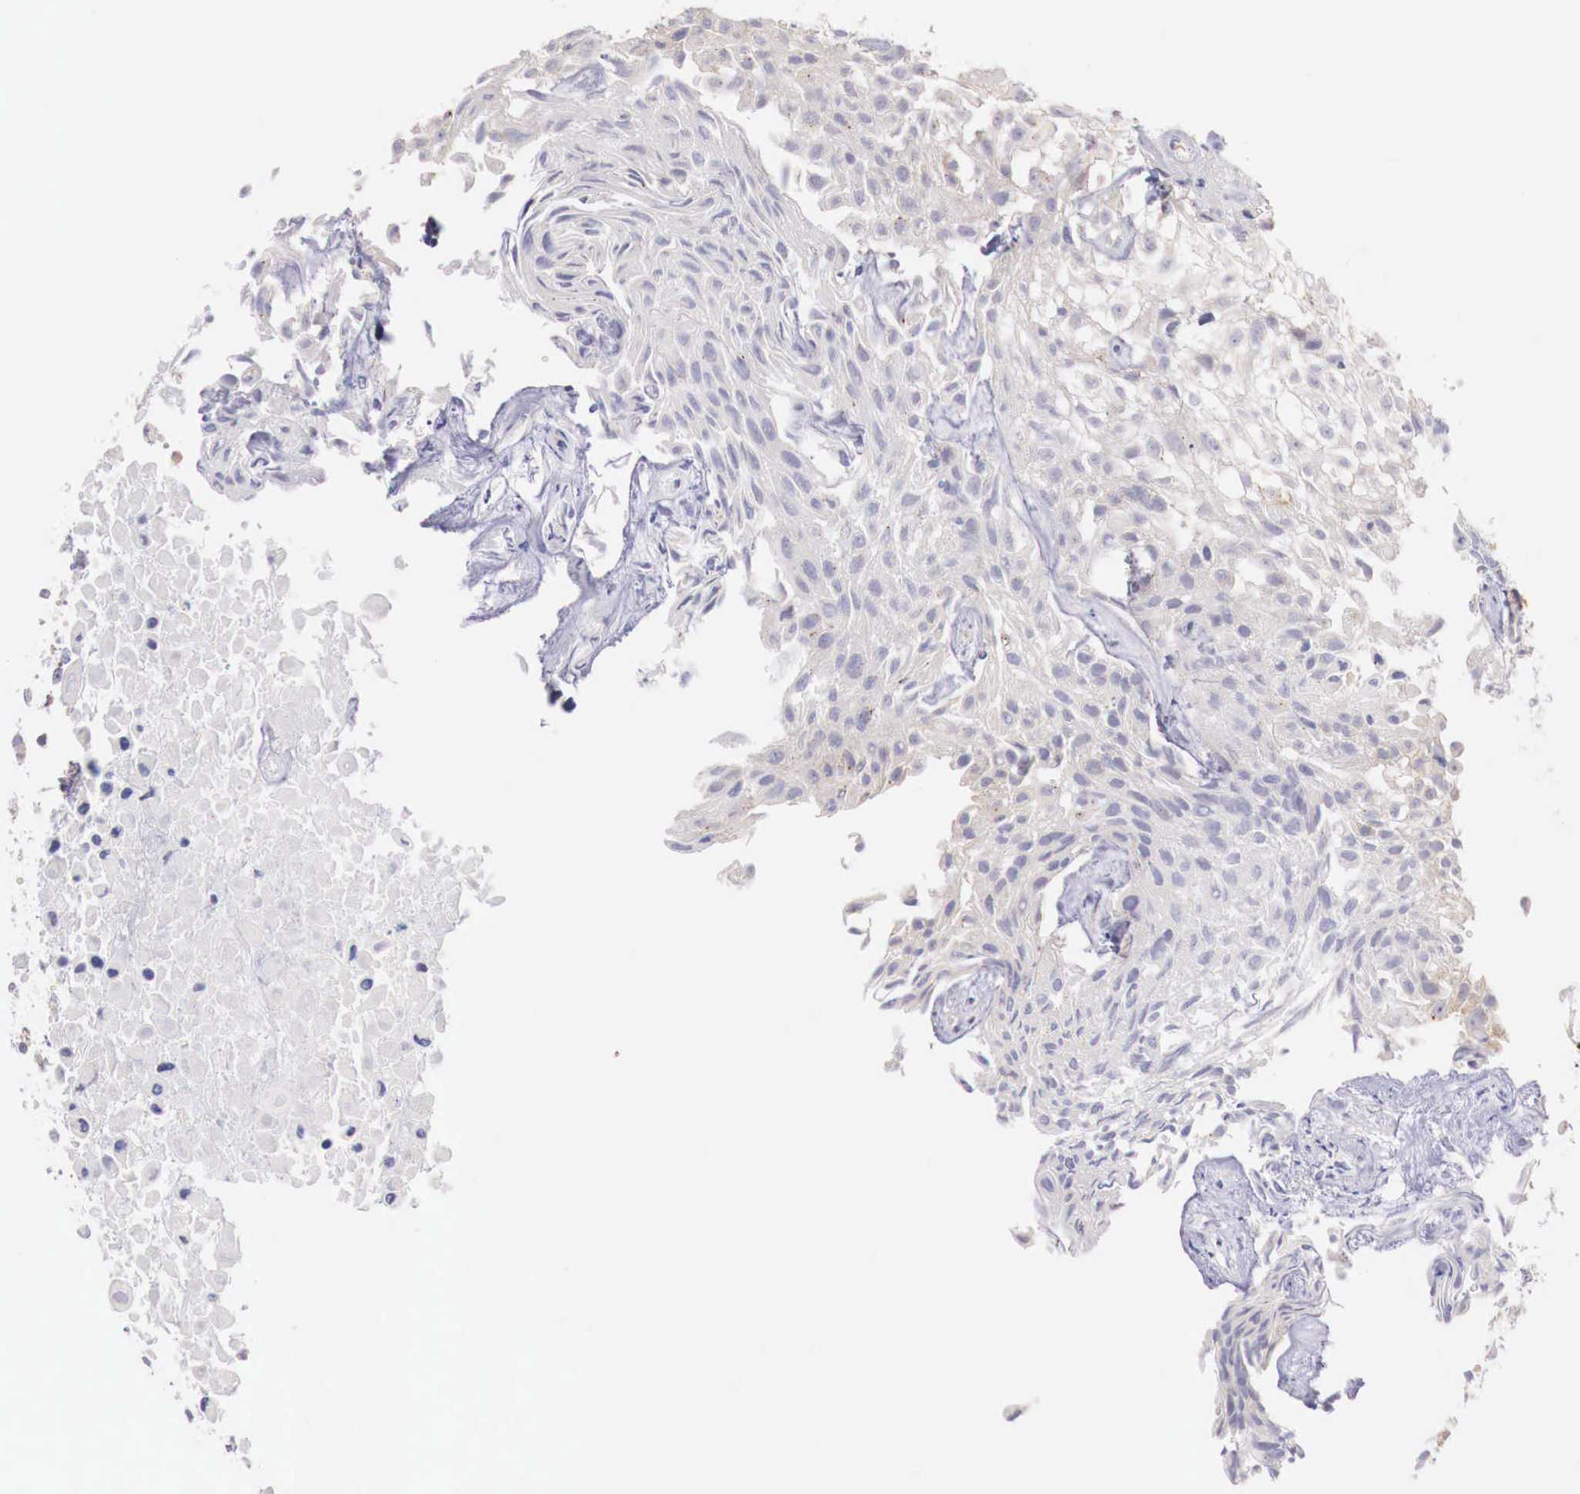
{"staining": {"intensity": "negative", "quantity": "none", "location": "none"}, "tissue": "urothelial cancer", "cell_type": "Tumor cells", "image_type": "cancer", "snomed": [{"axis": "morphology", "description": "Urothelial carcinoma, High grade"}, {"axis": "topography", "description": "Urinary bladder"}], "caption": "A high-resolution photomicrograph shows IHC staining of high-grade urothelial carcinoma, which reveals no significant expression in tumor cells. Nuclei are stained in blue.", "gene": "CLCN5", "patient": {"sex": "male", "age": 56}}